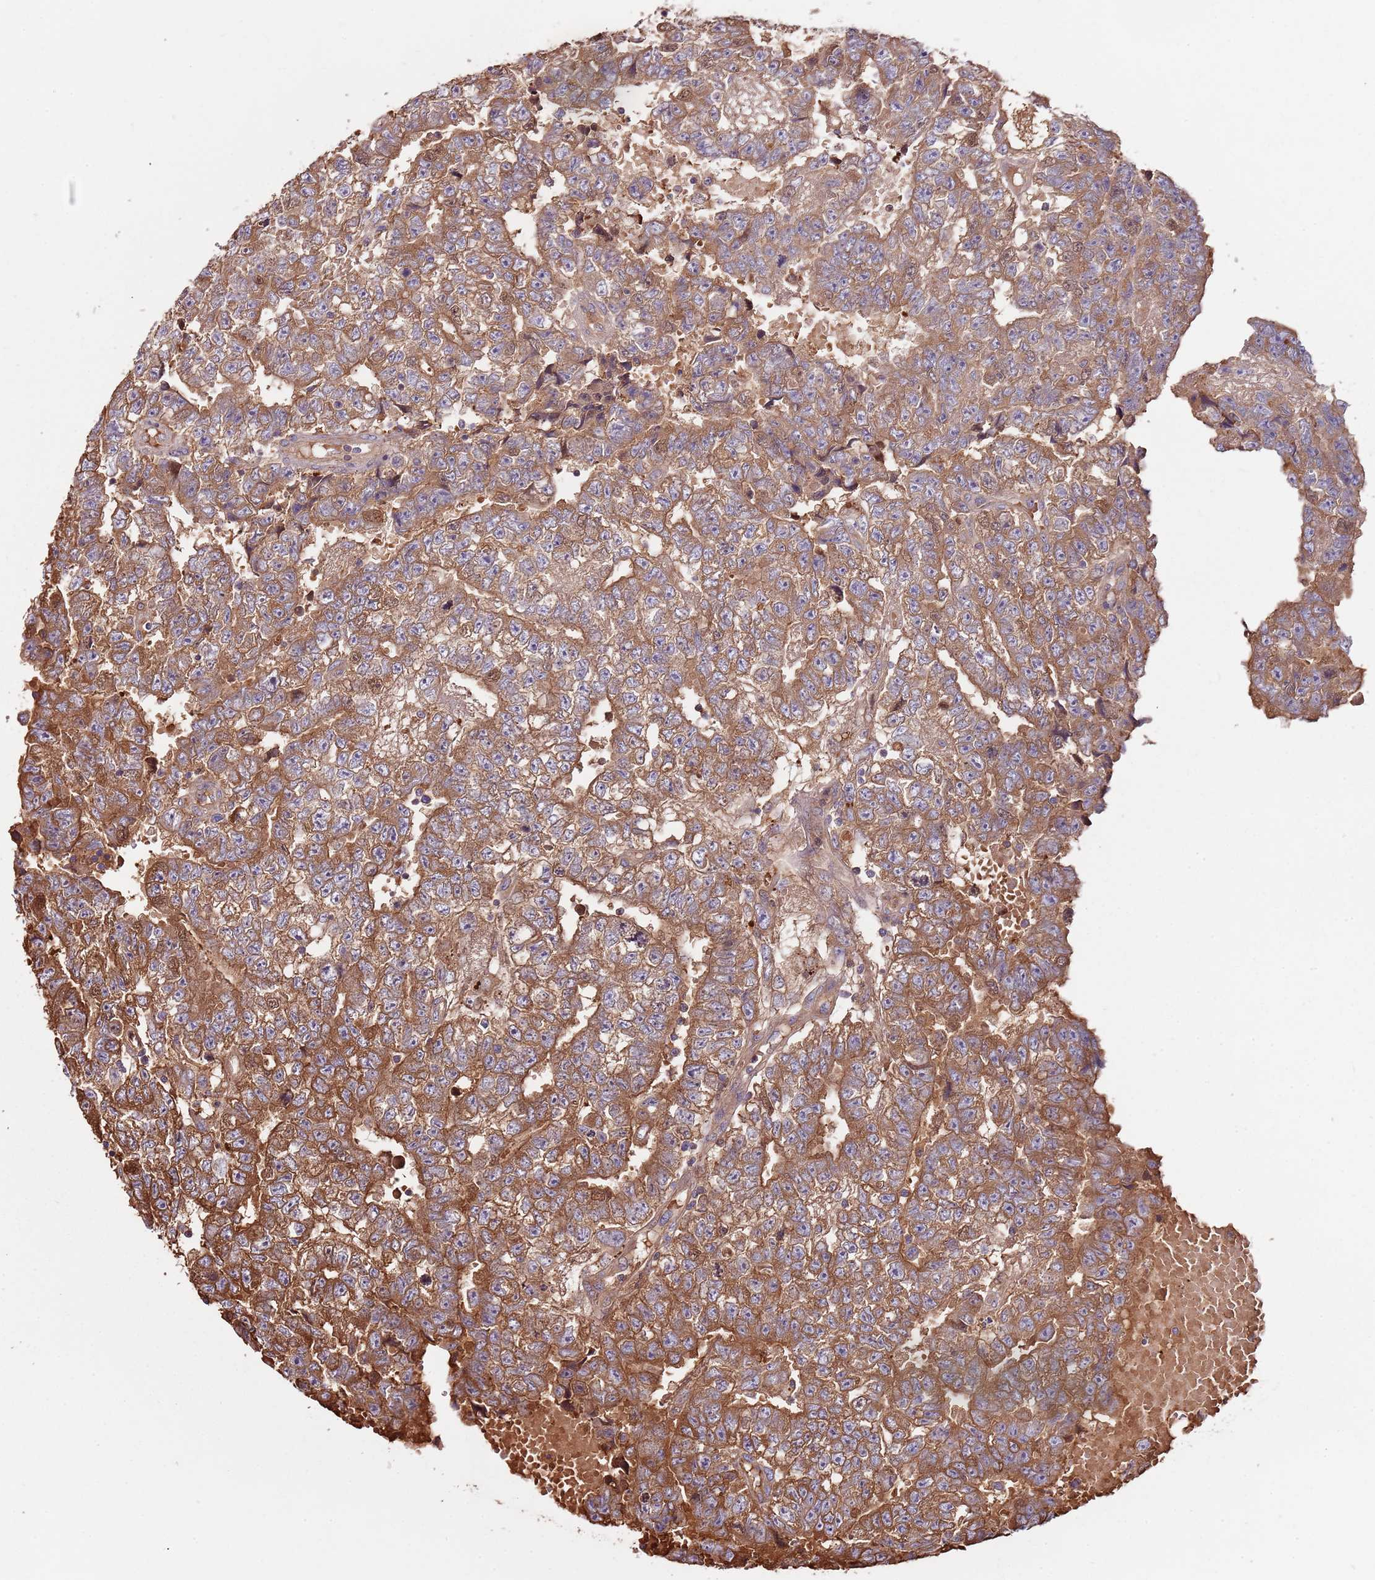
{"staining": {"intensity": "moderate", "quantity": ">75%", "location": "cytoplasmic/membranous"}, "tissue": "testis cancer", "cell_type": "Tumor cells", "image_type": "cancer", "snomed": [{"axis": "morphology", "description": "Carcinoma, Embryonal, NOS"}, {"axis": "topography", "description": "Testis"}], "caption": "Immunohistochemistry (IHC) of human testis cancer (embryonal carcinoma) demonstrates medium levels of moderate cytoplasmic/membranous expression in about >75% of tumor cells. (DAB (3,3'-diaminobenzidine) IHC, brown staining for protein, blue staining for nuclei).", "gene": "DENR", "patient": {"sex": "male", "age": 25}}